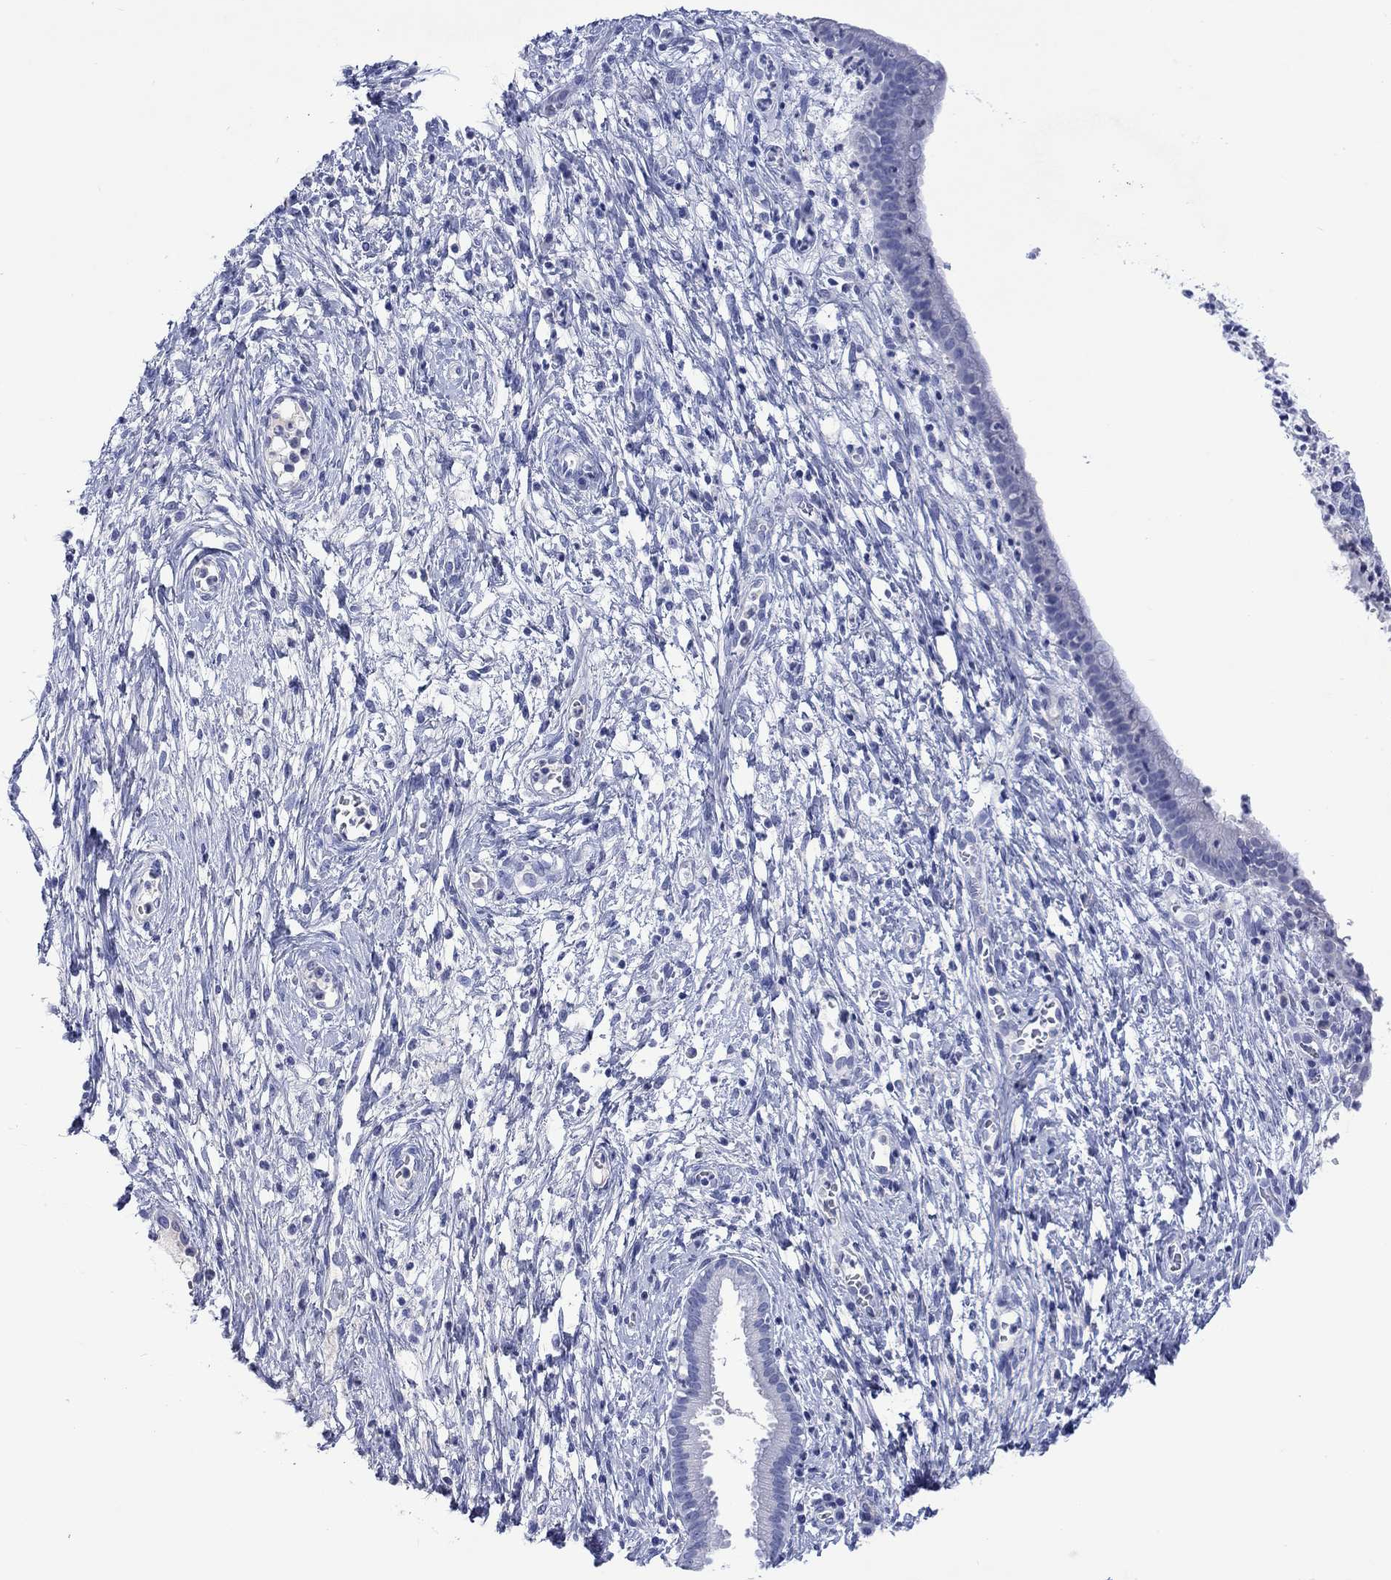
{"staining": {"intensity": "negative", "quantity": "none", "location": "none"}, "tissue": "cervical cancer", "cell_type": "Tumor cells", "image_type": "cancer", "snomed": [{"axis": "morphology", "description": "Squamous cell carcinoma, NOS"}, {"axis": "topography", "description": "Cervix"}], "caption": "A high-resolution photomicrograph shows immunohistochemistry staining of cervical cancer, which displays no significant staining in tumor cells. (DAB (3,3'-diaminobenzidine) immunohistochemistry visualized using brightfield microscopy, high magnification).", "gene": "CACNG3", "patient": {"sex": "female", "age": 32}}